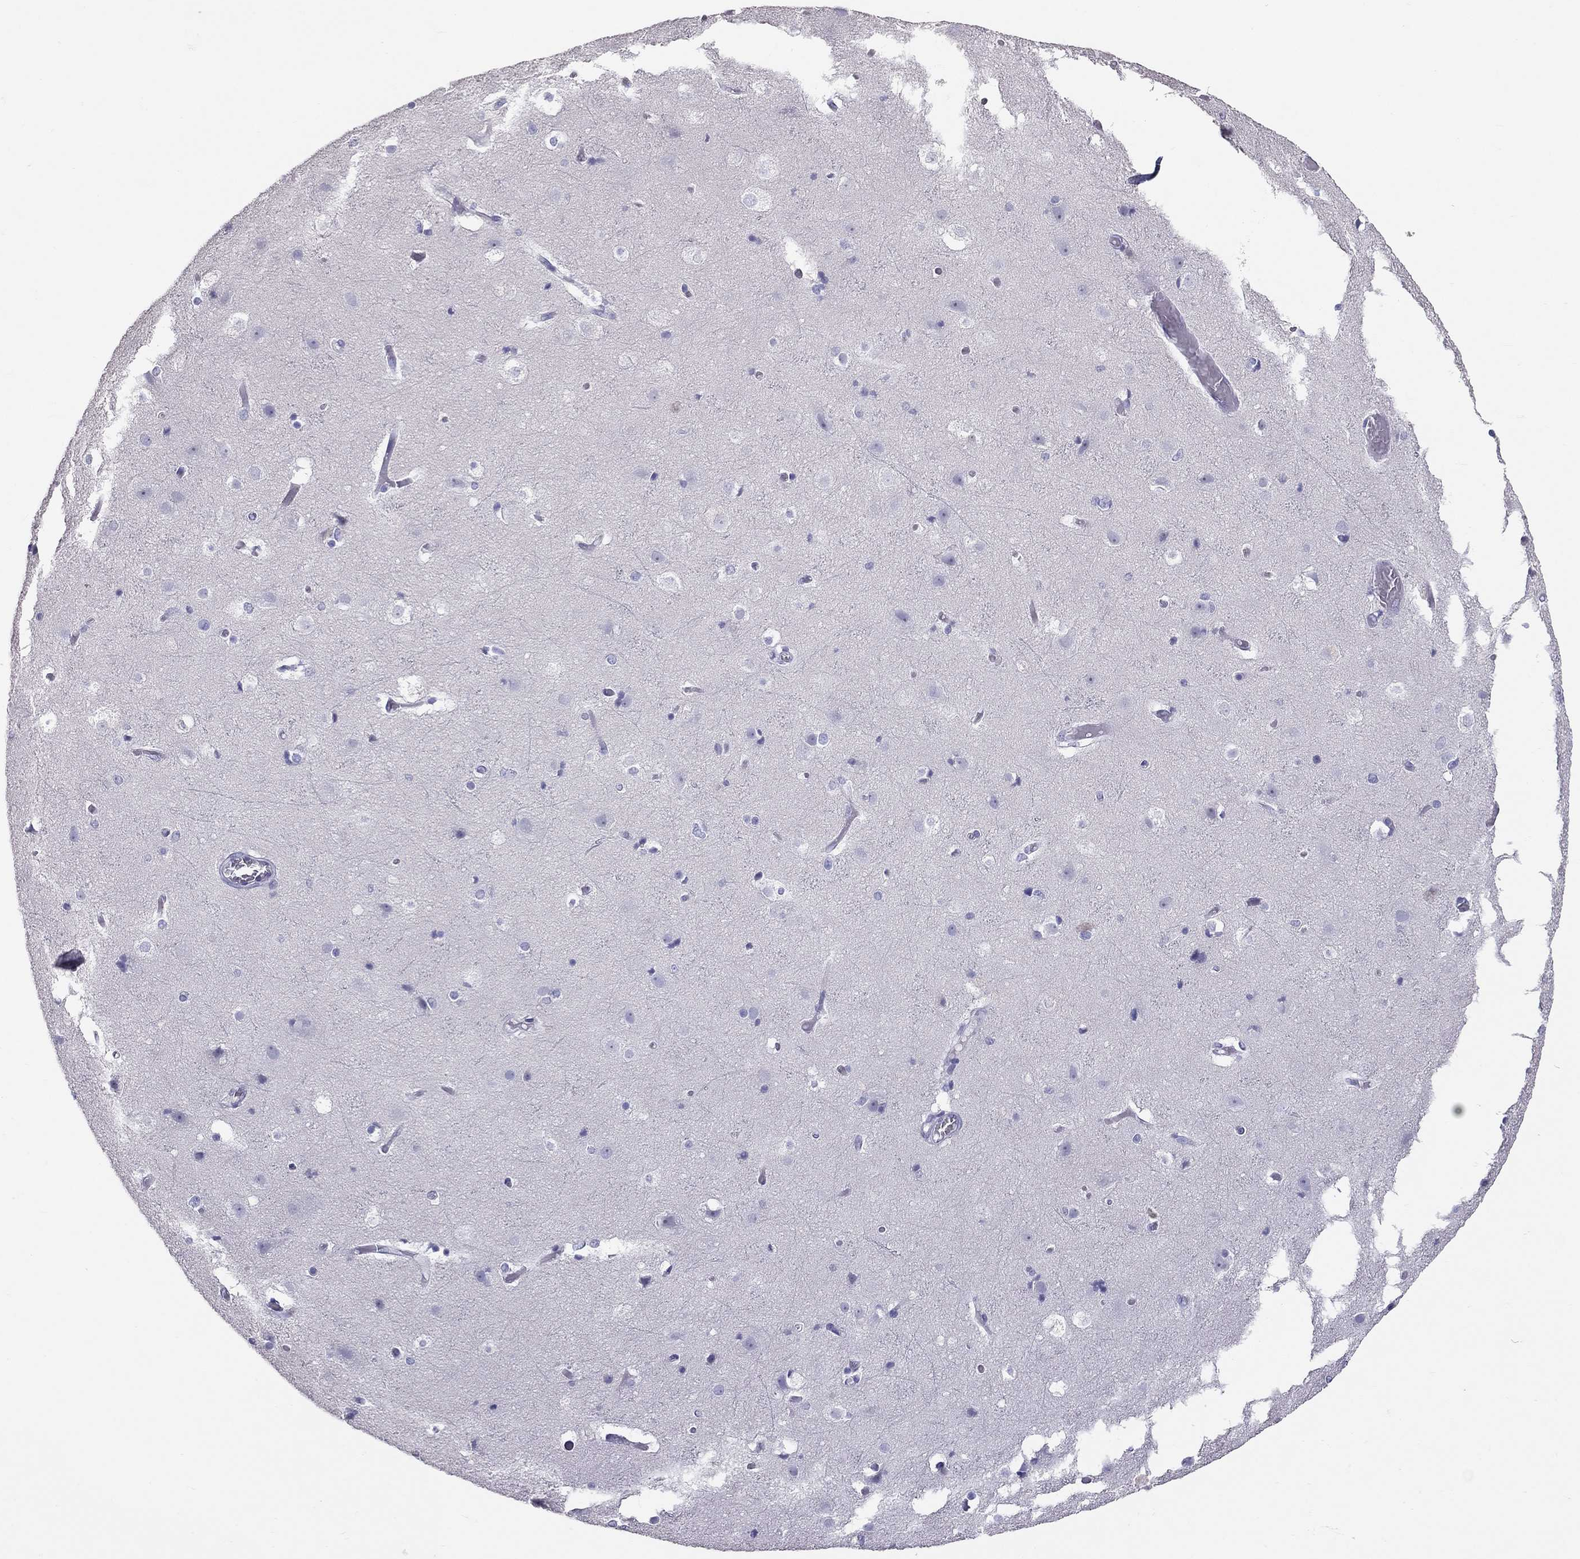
{"staining": {"intensity": "negative", "quantity": "none", "location": "none"}, "tissue": "cerebral cortex", "cell_type": "Endothelial cells", "image_type": "normal", "snomed": [{"axis": "morphology", "description": "Normal tissue, NOS"}, {"axis": "topography", "description": "Cerebral cortex"}], "caption": "Protein analysis of benign cerebral cortex reveals no significant staining in endothelial cells.", "gene": "IL17REL", "patient": {"sex": "female", "age": 52}}